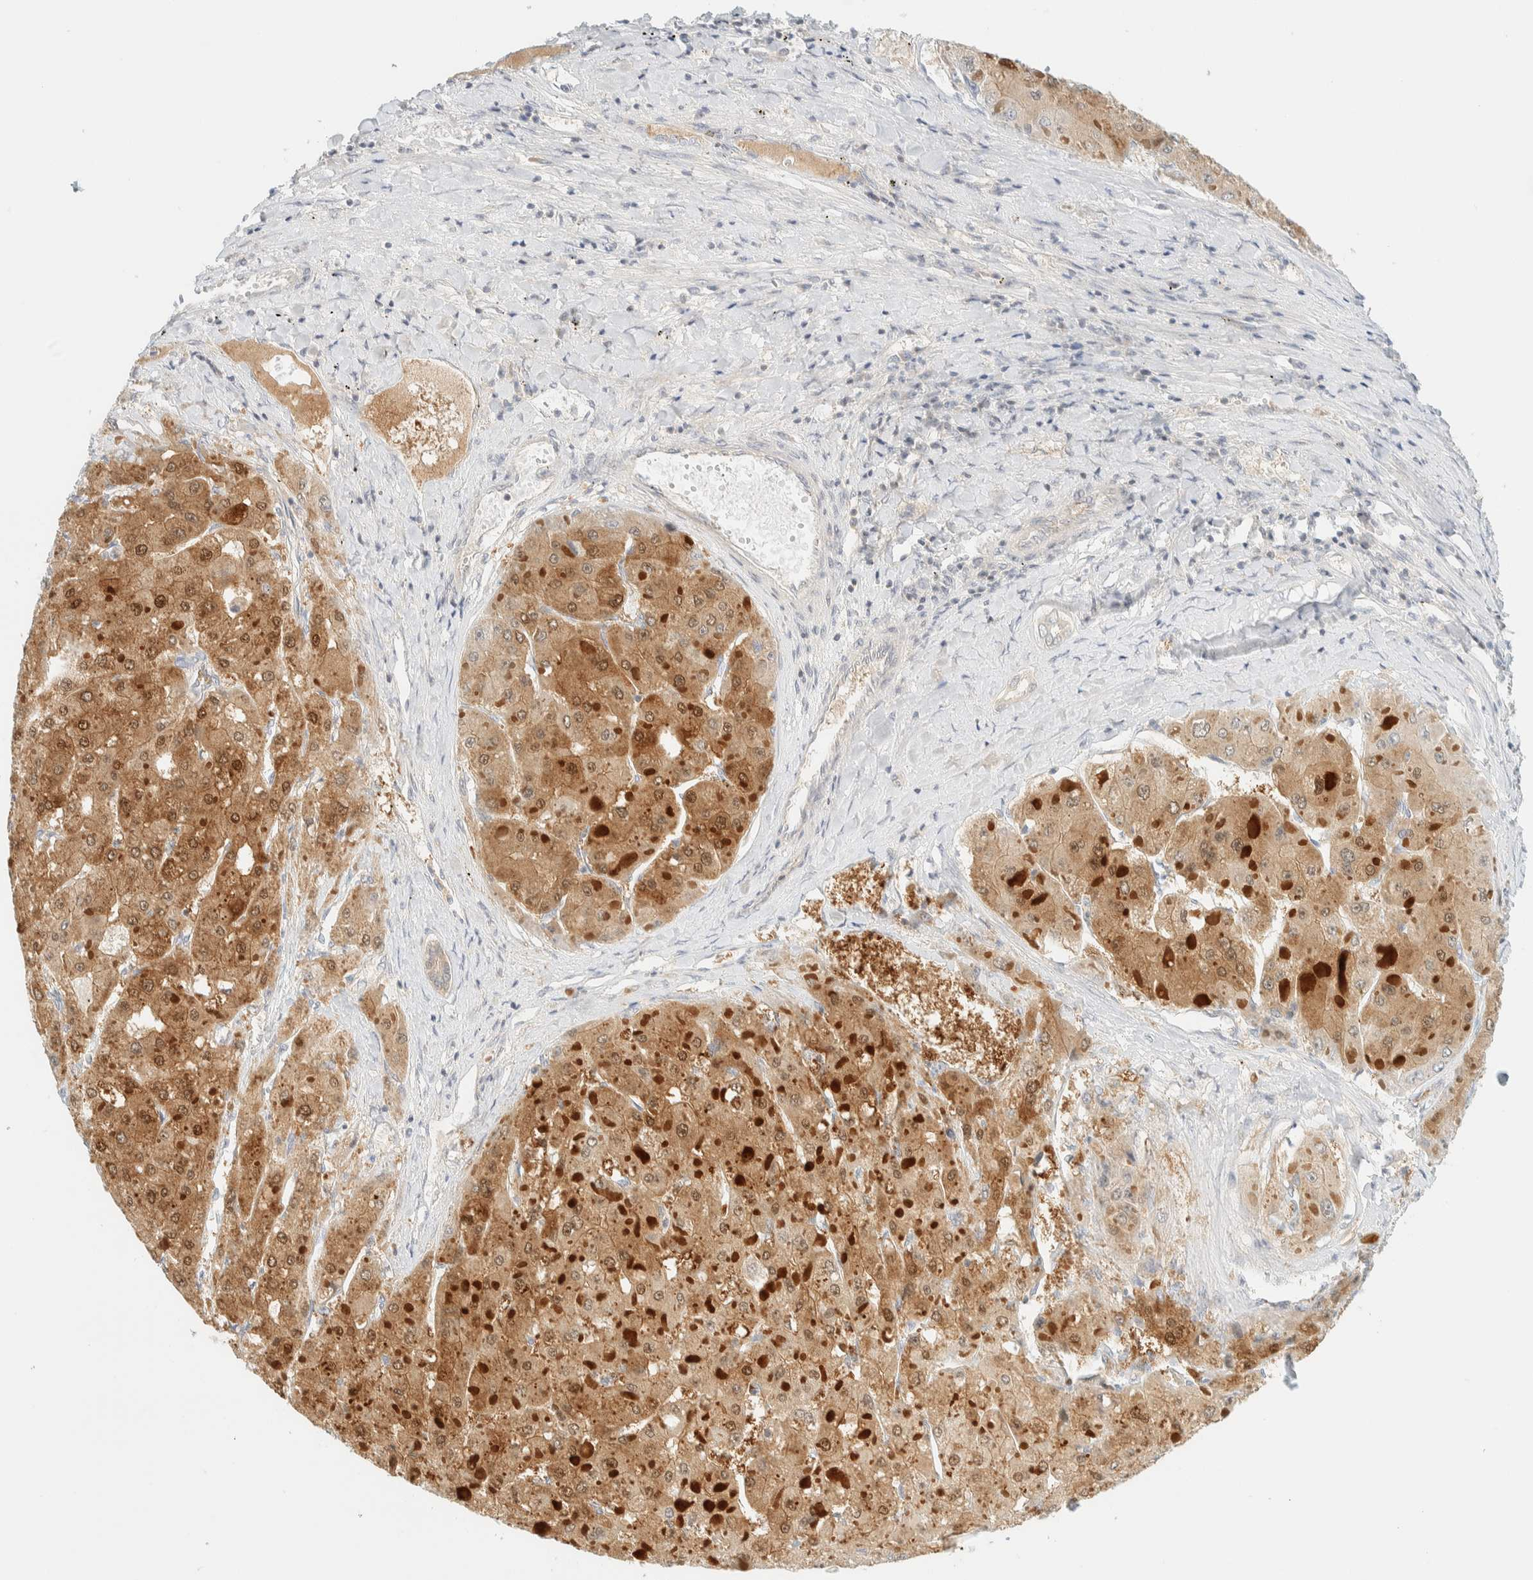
{"staining": {"intensity": "moderate", "quantity": ">75%", "location": "cytoplasmic/membranous"}, "tissue": "liver cancer", "cell_type": "Tumor cells", "image_type": "cancer", "snomed": [{"axis": "morphology", "description": "Carcinoma, Hepatocellular, NOS"}, {"axis": "topography", "description": "Liver"}], "caption": "Human liver cancer (hepatocellular carcinoma) stained for a protein (brown) exhibits moderate cytoplasmic/membranous positive staining in about >75% of tumor cells.", "gene": "PCYT2", "patient": {"sex": "female", "age": 73}}